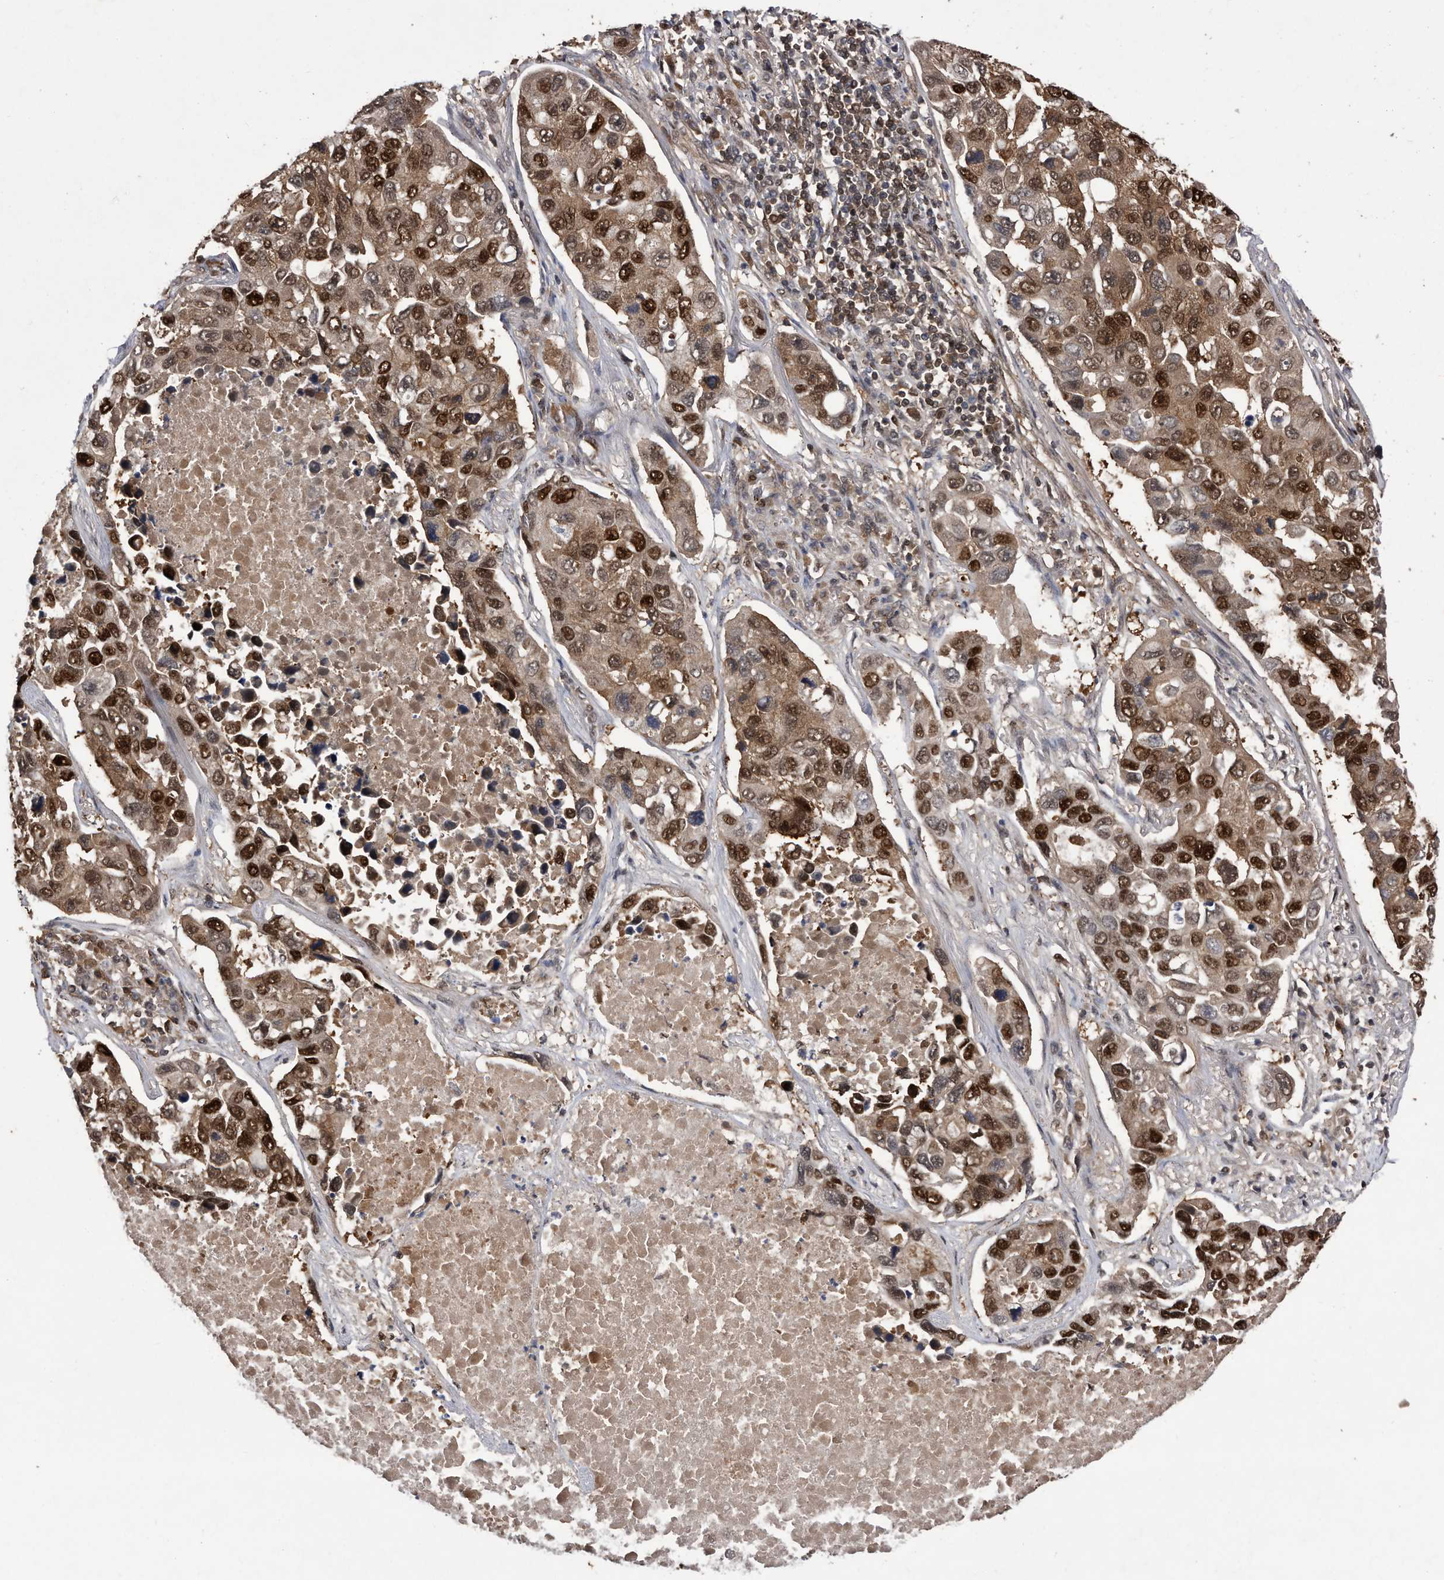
{"staining": {"intensity": "strong", "quantity": ">75%", "location": "nuclear"}, "tissue": "lung cancer", "cell_type": "Tumor cells", "image_type": "cancer", "snomed": [{"axis": "morphology", "description": "Adenocarcinoma, NOS"}, {"axis": "topography", "description": "Lung"}], "caption": "High-magnification brightfield microscopy of adenocarcinoma (lung) stained with DAB (3,3'-diaminobenzidine) (brown) and counterstained with hematoxylin (blue). tumor cells exhibit strong nuclear positivity is seen in about>75% of cells.", "gene": "RAD23B", "patient": {"sex": "male", "age": 64}}